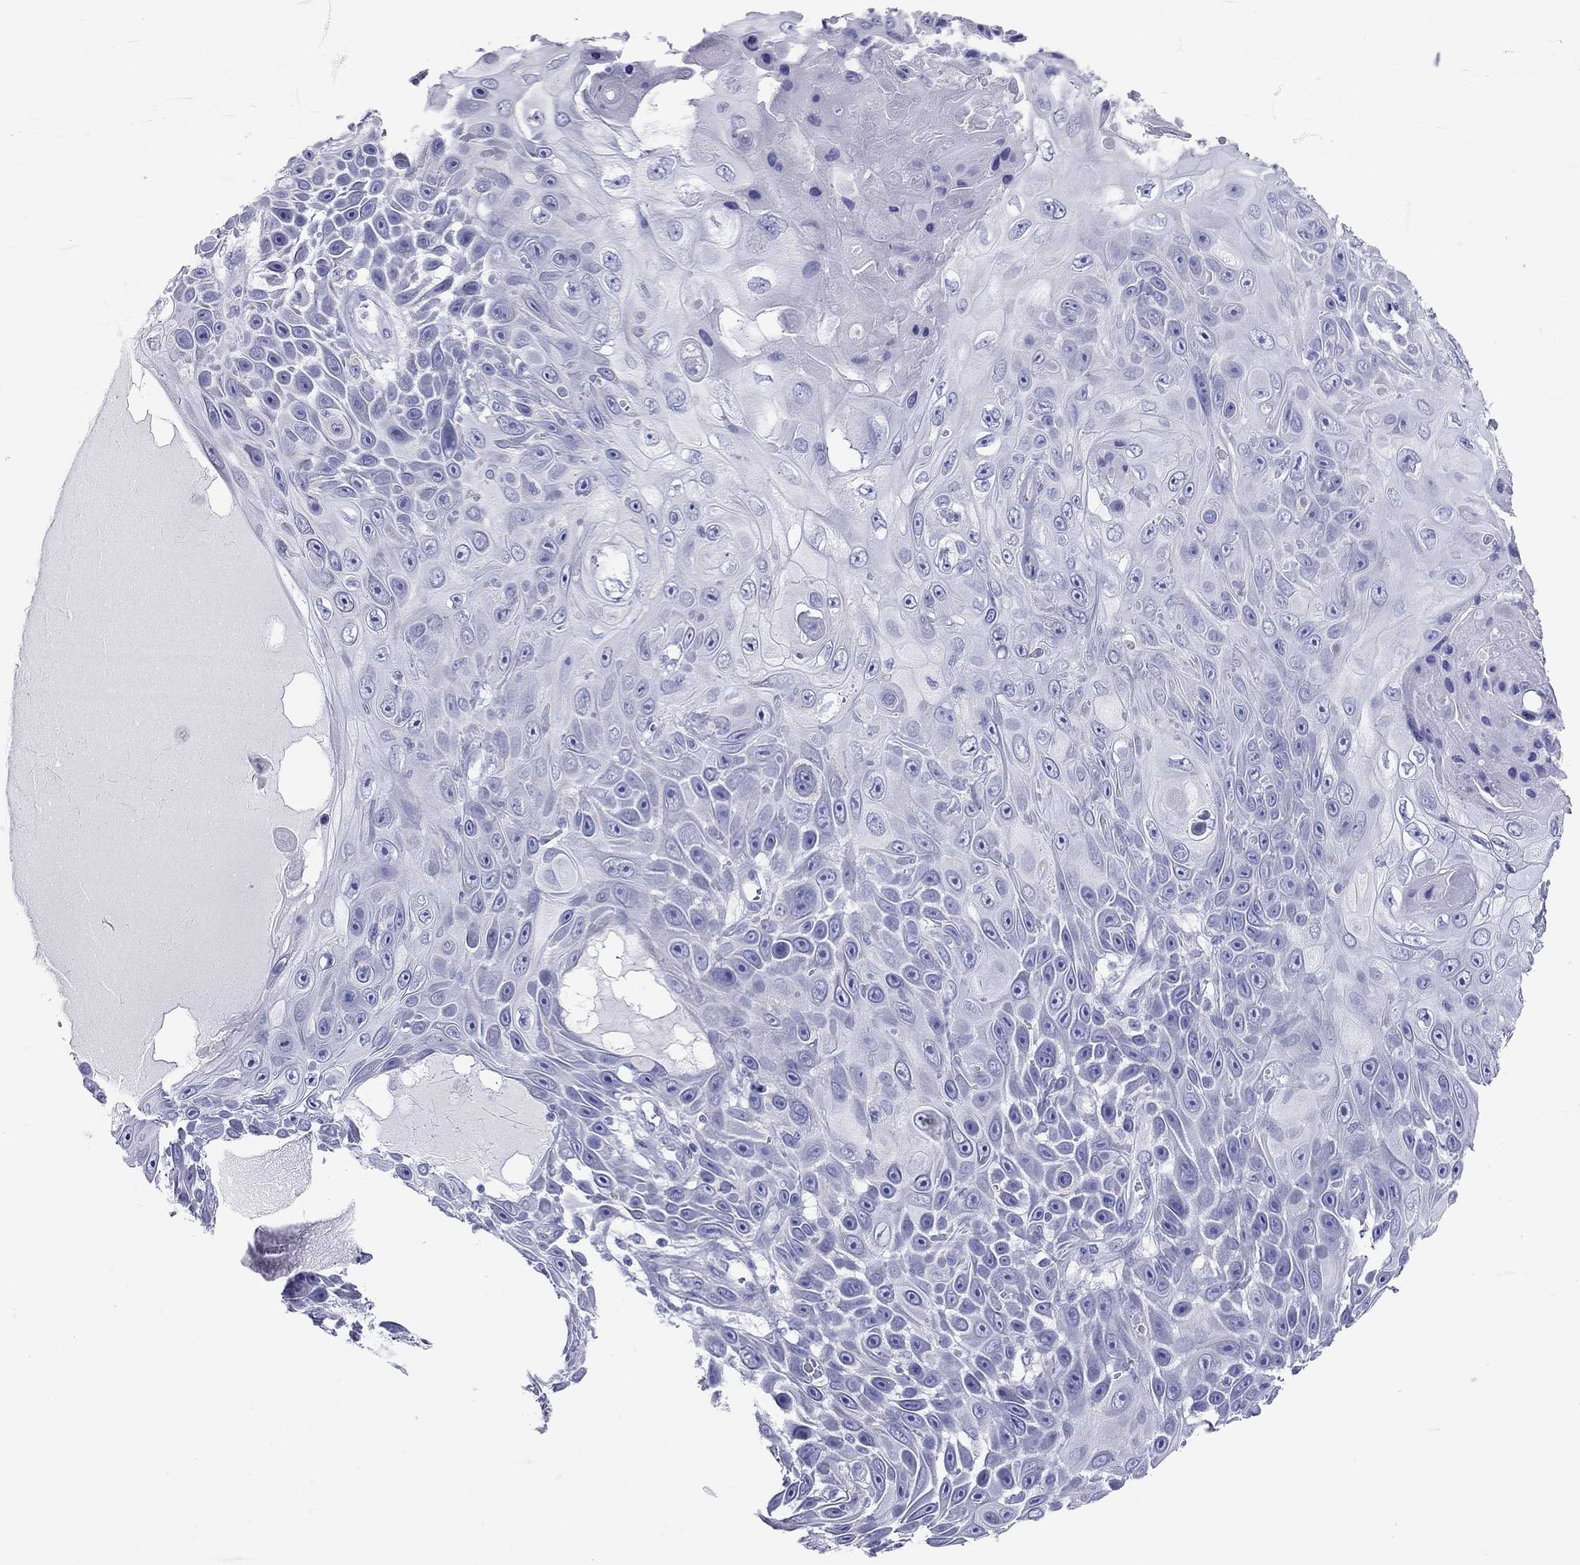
{"staining": {"intensity": "negative", "quantity": "none", "location": "none"}, "tissue": "skin cancer", "cell_type": "Tumor cells", "image_type": "cancer", "snomed": [{"axis": "morphology", "description": "Squamous cell carcinoma, NOS"}, {"axis": "topography", "description": "Skin"}], "caption": "A micrograph of skin squamous cell carcinoma stained for a protein exhibits no brown staining in tumor cells.", "gene": "DPY19L2", "patient": {"sex": "male", "age": 82}}